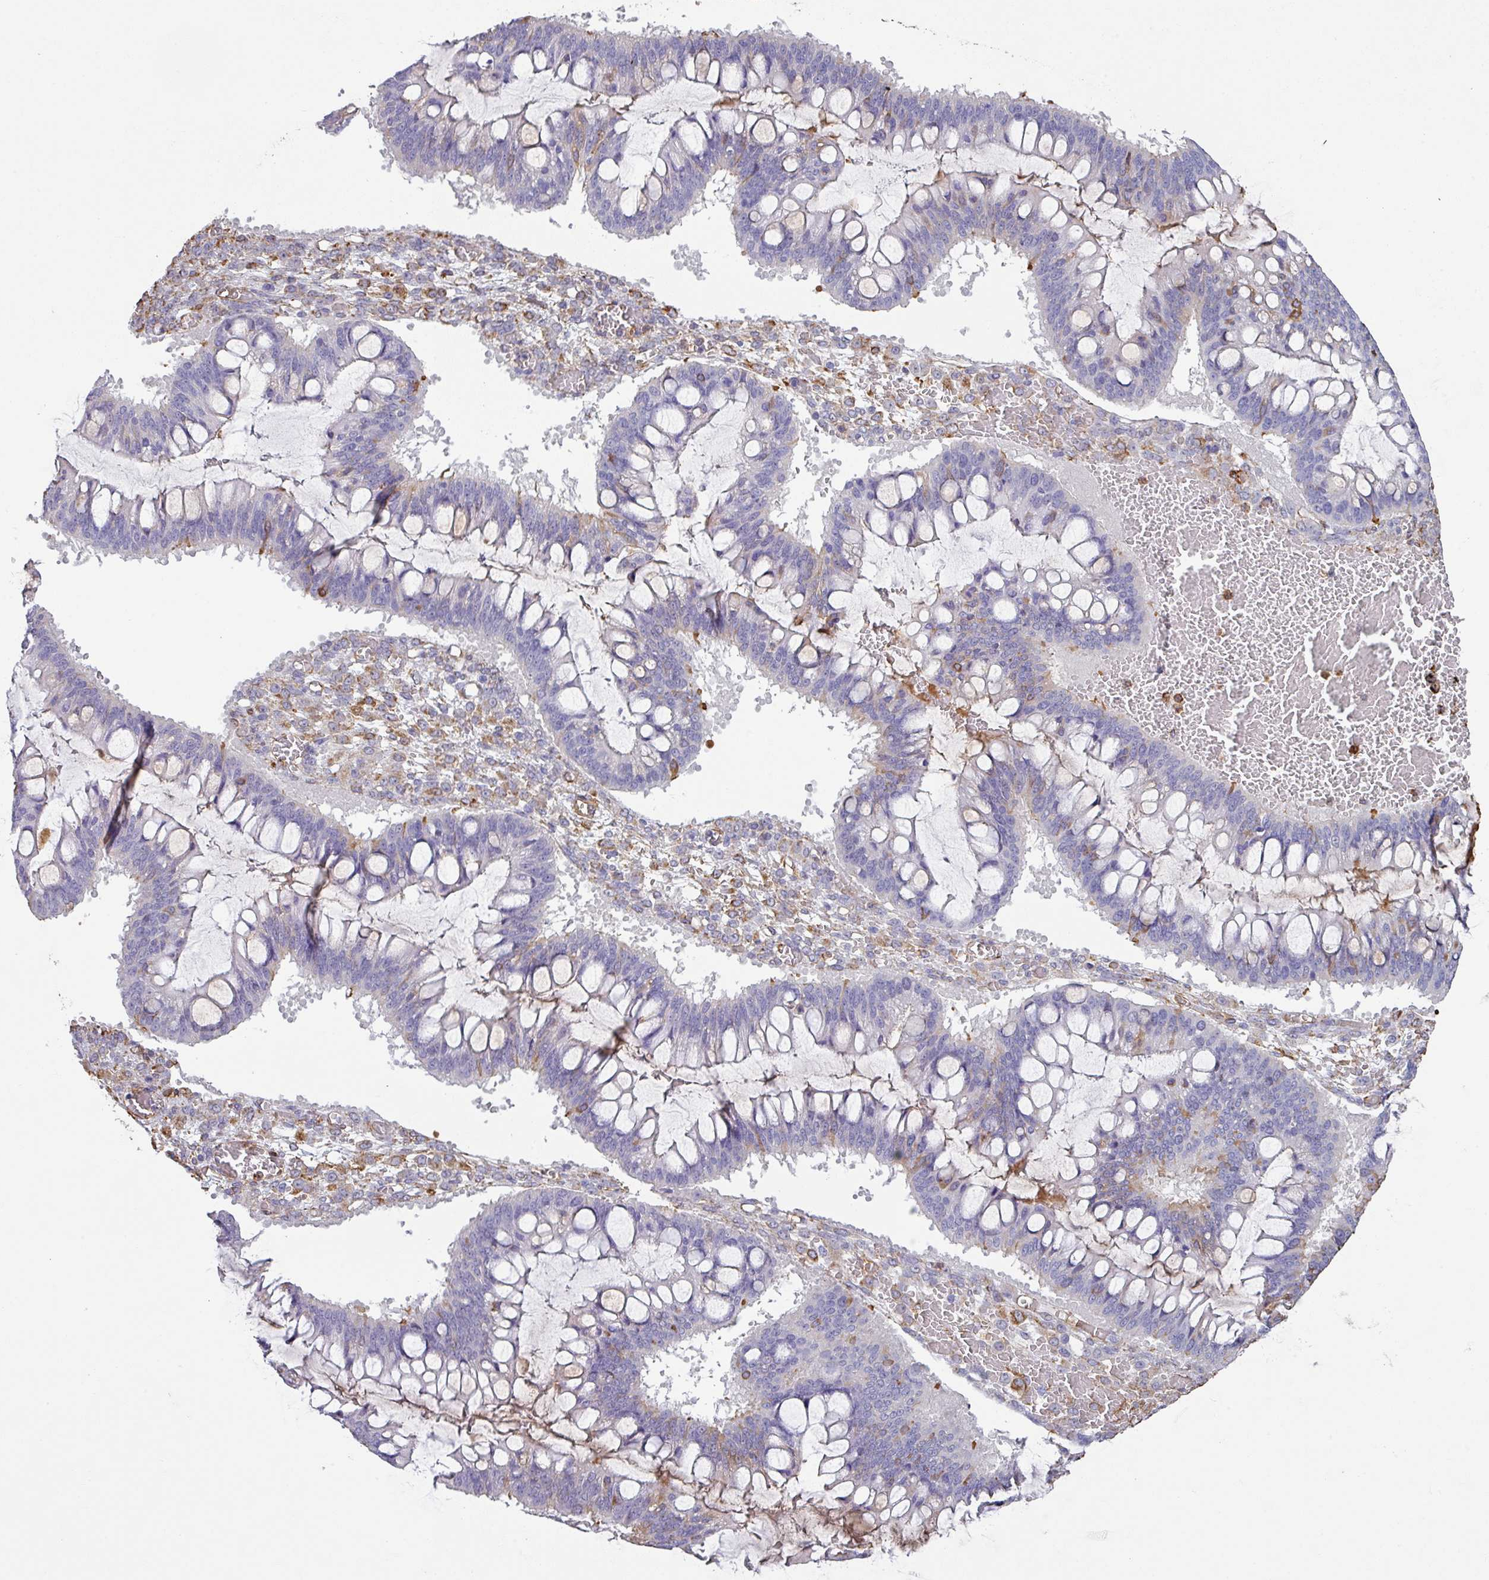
{"staining": {"intensity": "moderate", "quantity": "<25%", "location": "cytoplasmic/membranous"}, "tissue": "ovarian cancer", "cell_type": "Tumor cells", "image_type": "cancer", "snomed": [{"axis": "morphology", "description": "Cystadenocarcinoma, mucinous, NOS"}, {"axis": "topography", "description": "Ovary"}], "caption": "IHC photomicrograph of human ovarian cancer (mucinous cystadenocarcinoma) stained for a protein (brown), which displays low levels of moderate cytoplasmic/membranous positivity in approximately <25% of tumor cells.", "gene": "ZNF280C", "patient": {"sex": "female", "age": 73}}